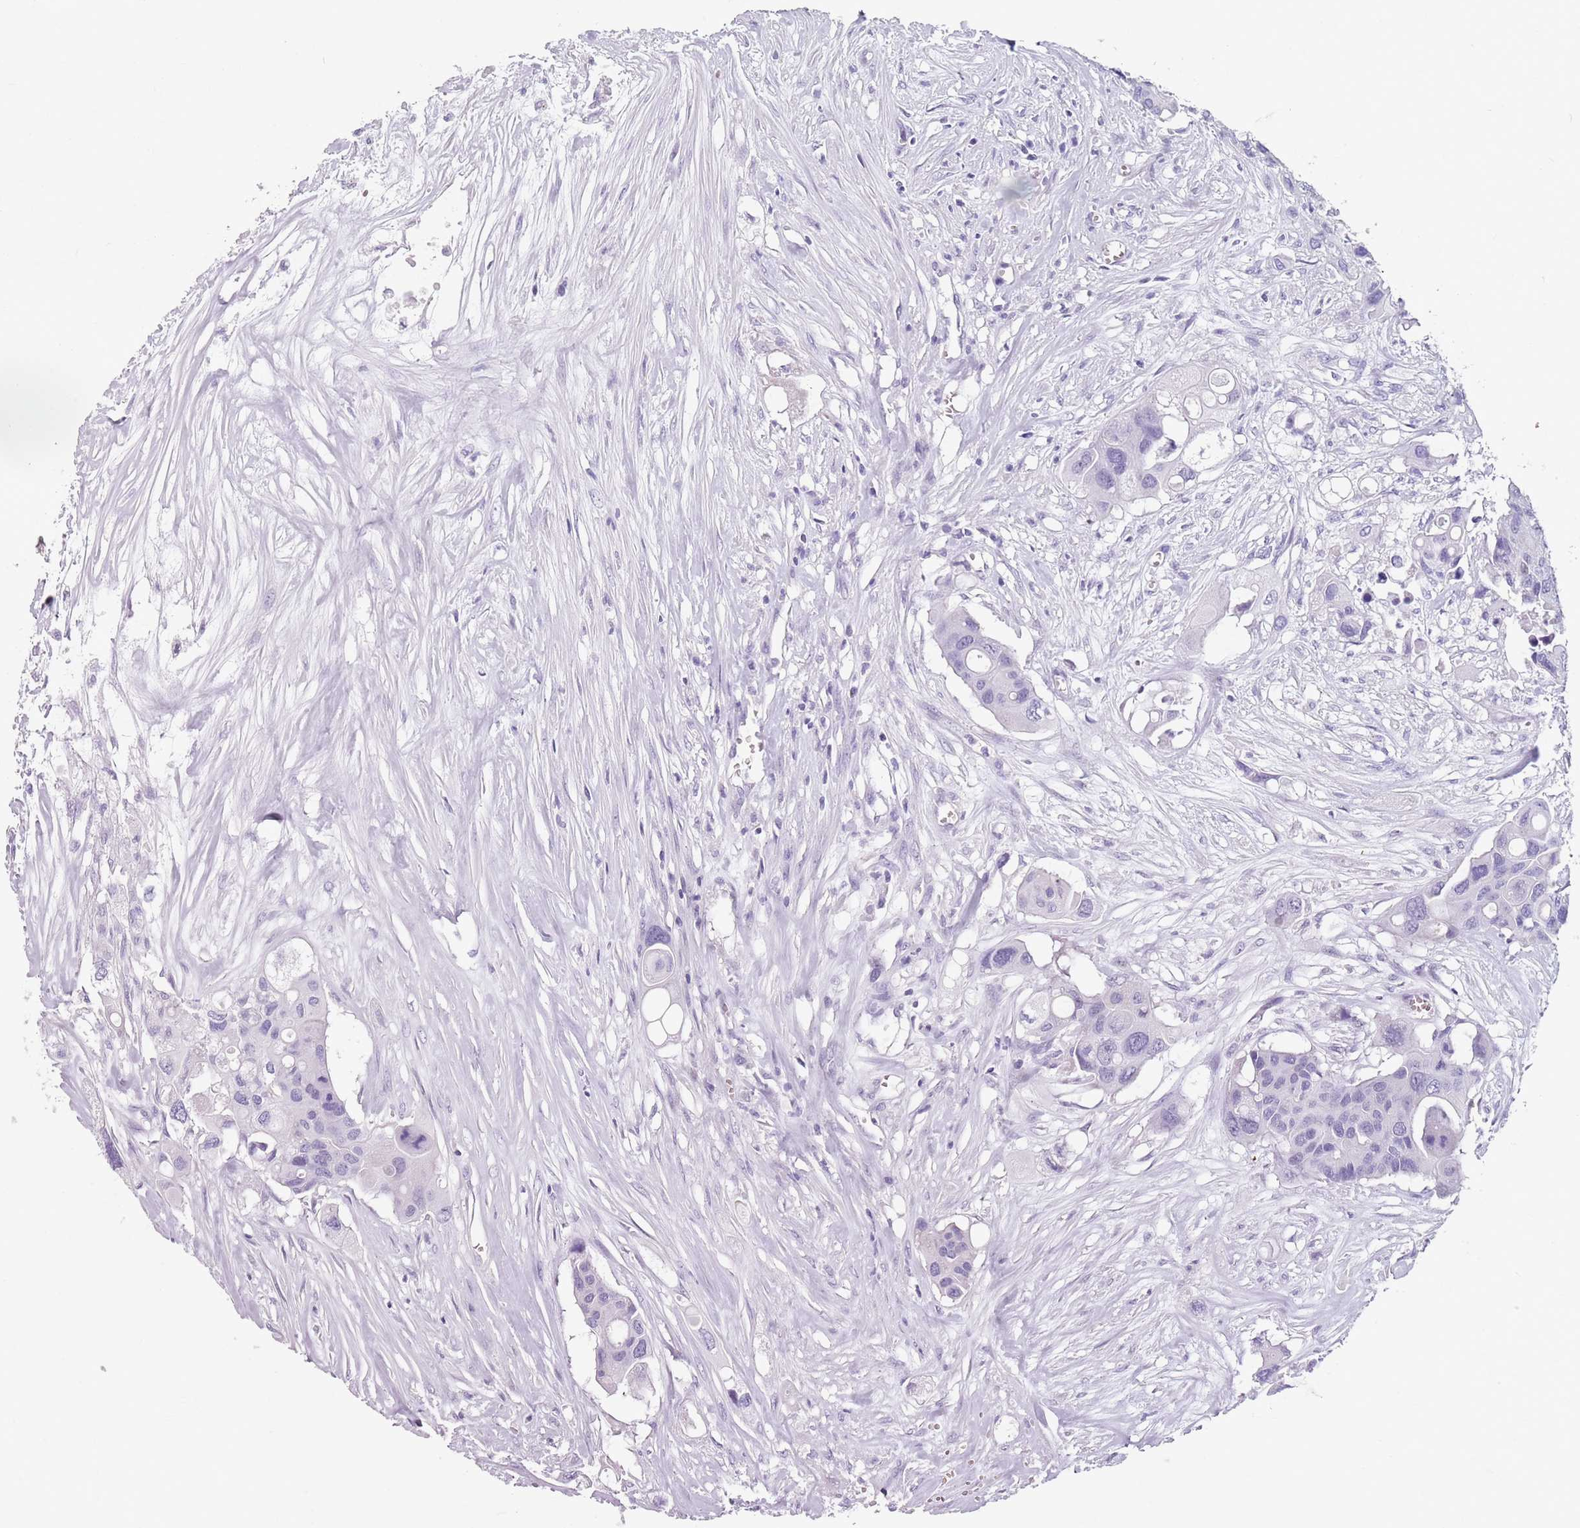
{"staining": {"intensity": "negative", "quantity": "none", "location": "none"}, "tissue": "colorectal cancer", "cell_type": "Tumor cells", "image_type": "cancer", "snomed": [{"axis": "morphology", "description": "Adenocarcinoma, NOS"}, {"axis": "topography", "description": "Colon"}], "caption": "This histopathology image is of colorectal adenocarcinoma stained with immunohistochemistry (IHC) to label a protein in brown with the nuclei are counter-stained blue. There is no expression in tumor cells. (DAB IHC visualized using brightfield microscopy, high magnification).", "gene": "SPESP1", "patient": {"sex": "male", "age": 77}}